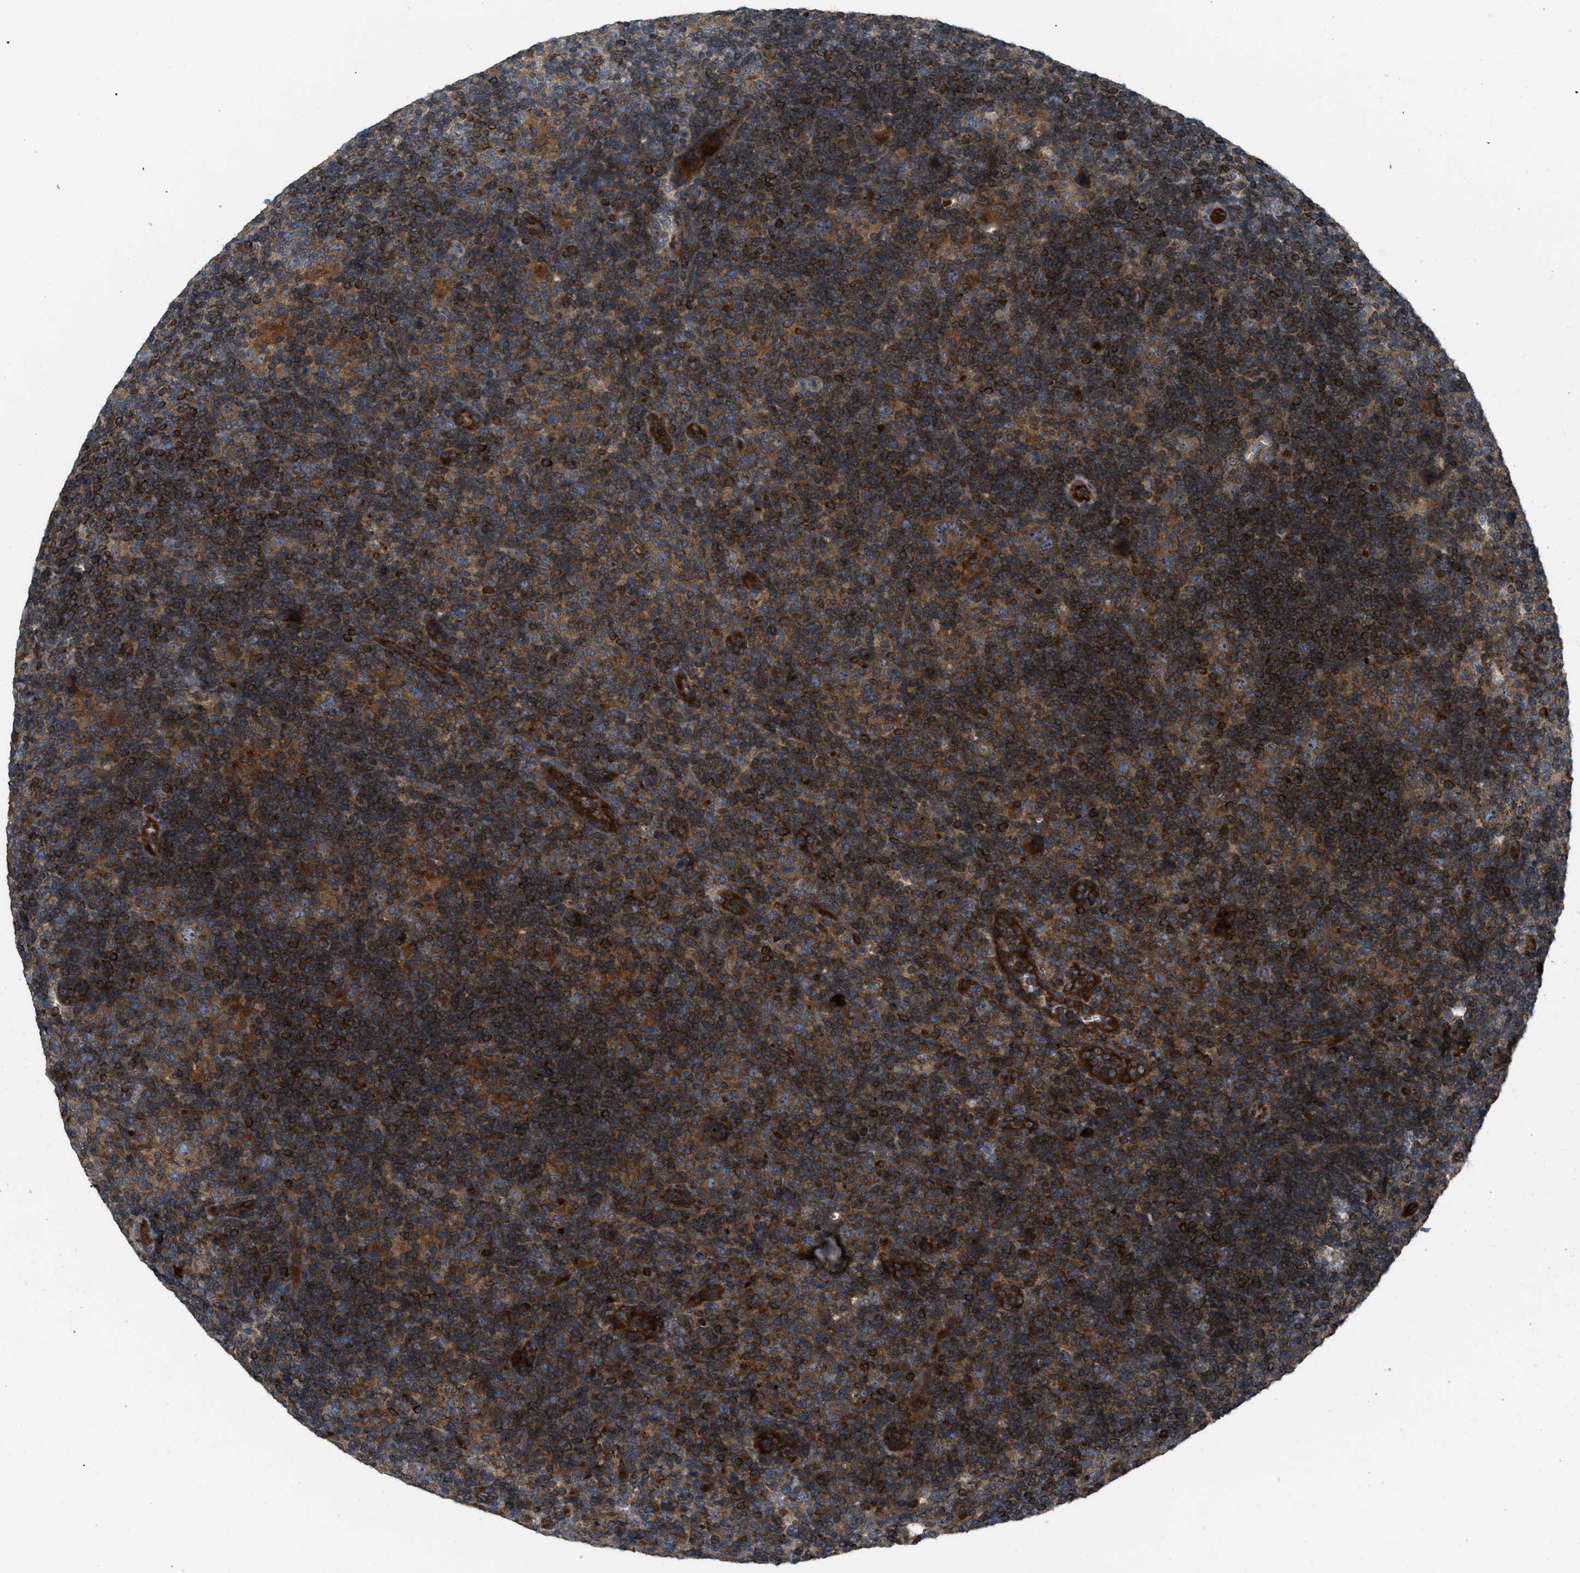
{"staining": {"intensity": "moderate", "quantity": ">75%", "location": "cytoplasmic/membranous"}, "tissue": "lymphoma", "cell_type": "Tumor cells", "image_type": "cancer", "snomed": [{"axis": "morphology", "description": "Hodgkin's disease, NOS"}, {"axis": "topography", "description": "Lymph node"}], "caption": "DAB (3,3'-diaminobenzidine) immunohistochemical staining of Hodgkin's disease displays moderate cytoplasmic/membranous protein expression in approximately >75% of tumor cells.", "gene": "ATP2A3", "patient": {"sex": "female", "age": 57}}